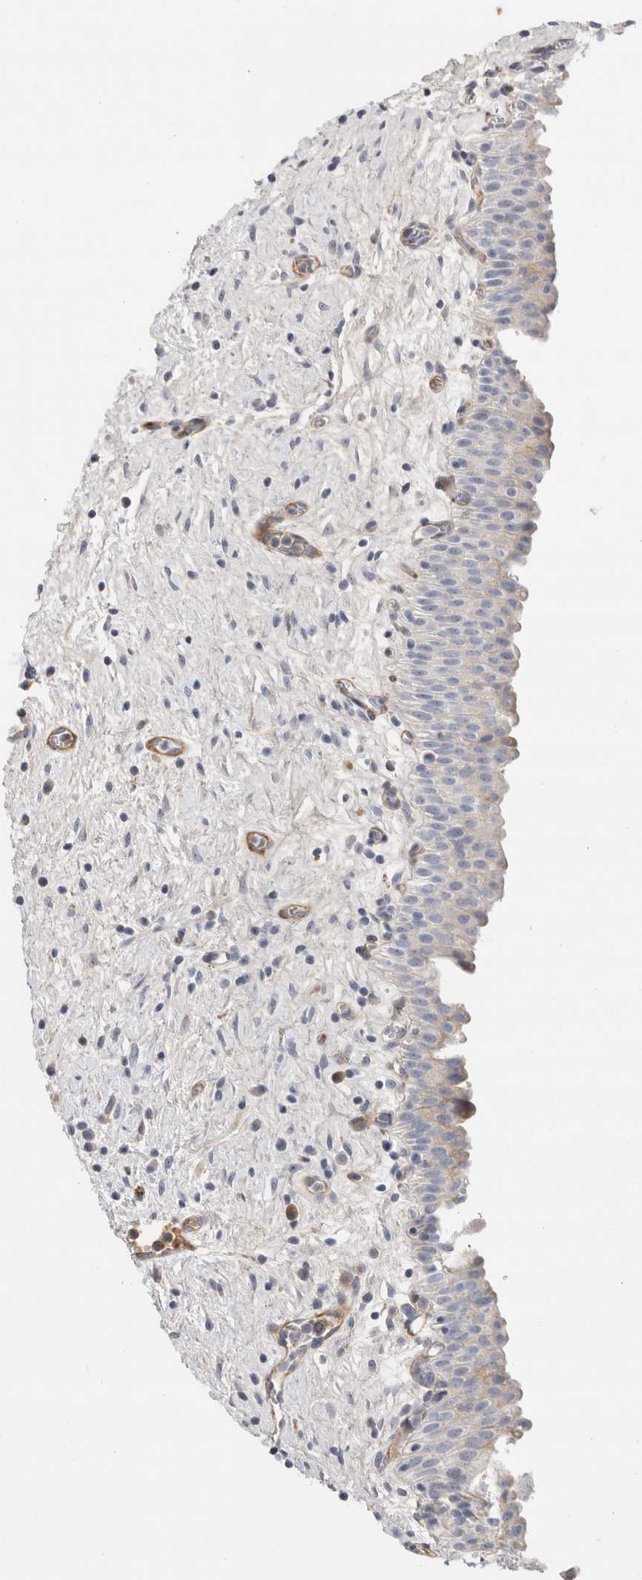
{"staining": {"intensity": "negative", "quantity": "none", "location": "none"}, "tissue": "urinary bladder", "cell_type": "Urothelial cells", "image_type": "normal", "snomed": [{"axis": "morphology", "description": "Normal tissue, NOS"}, {"axis": "topography", "description": "Urinary bladder"}], "caption": "IHC of unremarkable human urinary bladder reveals no staining in urothelial cells. The staining was performed using DAB to visualize the protein expression in brown, while the nuclei were stained in blue with hematoxylin (Magnification: 20x).", "gene": "ECHDC2", "patient": {"sex": "male", "age": 82}}